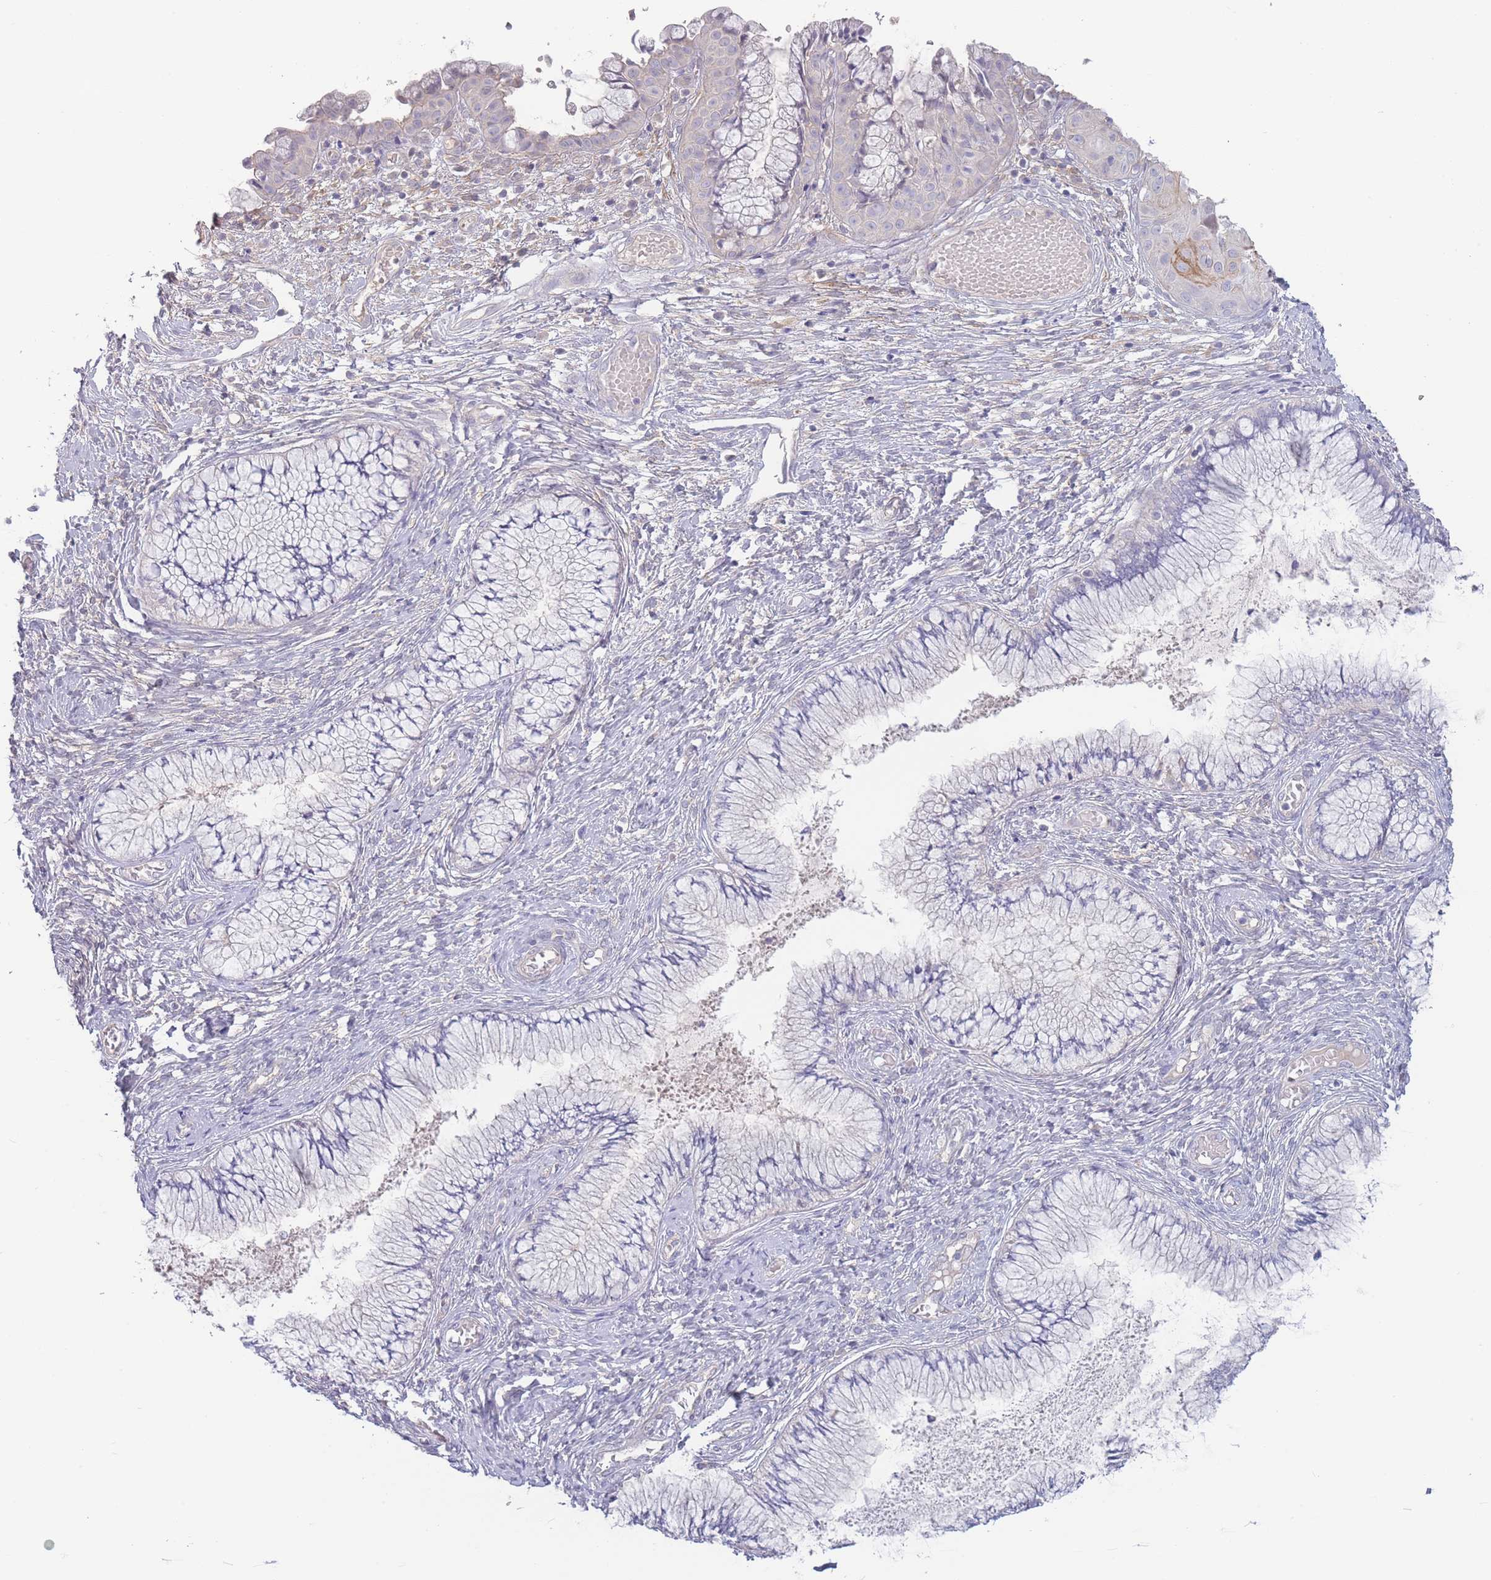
{"staining": {"intensity": "negative", "quantity": "none", "location": "none"}, "tissue": "cervix", "cell_type": "Glandular cells", "image_type": "normal", "snomed": [{"axis": "morphology", "description": "Normal tissue, NOS"}, {"axis": "topography", "description": "Cervix"}], "caption": "This histopathology image is of unremarkable cervix stained with immunohistochemistry (IHC) to label a protein in brown with the nuclei are counter-stained blue. There is no staining in glandular cells.", "gene": "SPHKAP", "patient": {"sex": "female", "age": 42}}